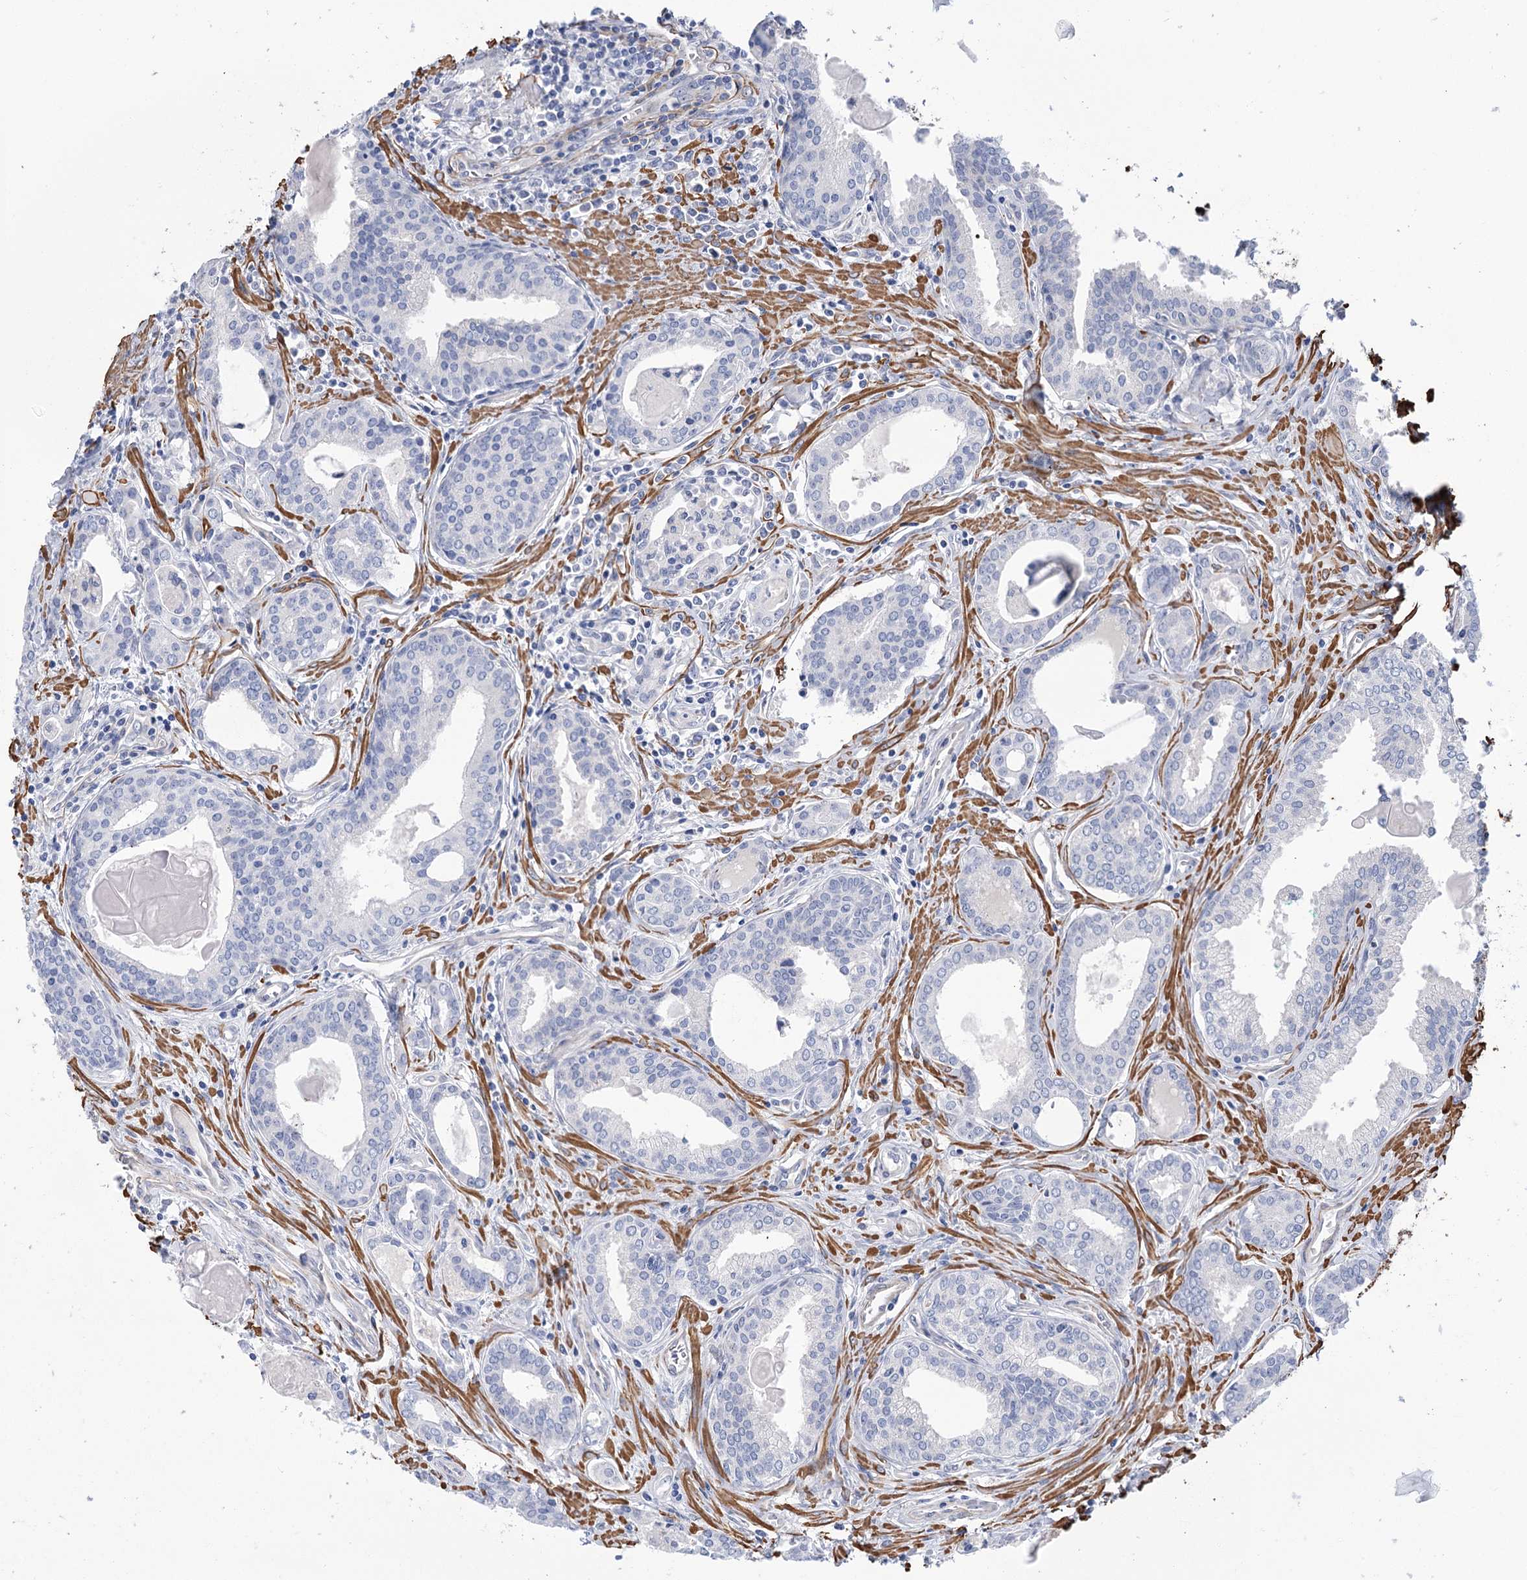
{"staining": {"intensity": "negative", "quantity": "none", "location": "none"}, "tissue": "prostate cancer", "cell_type": "Tumor cells", "image_type": "cancer", "snomed": [{"axis": "morphology", "description": "Adenocarcinoma, High grade"}, {"axis": "topography", "description": "Prostate"}], "caption": "The IHC photomicrograph has no significant expression in tumor cells of prostate cancer tissue.", "gene": "WASHC3", "patient": {"sex": "male", "age": 68}}